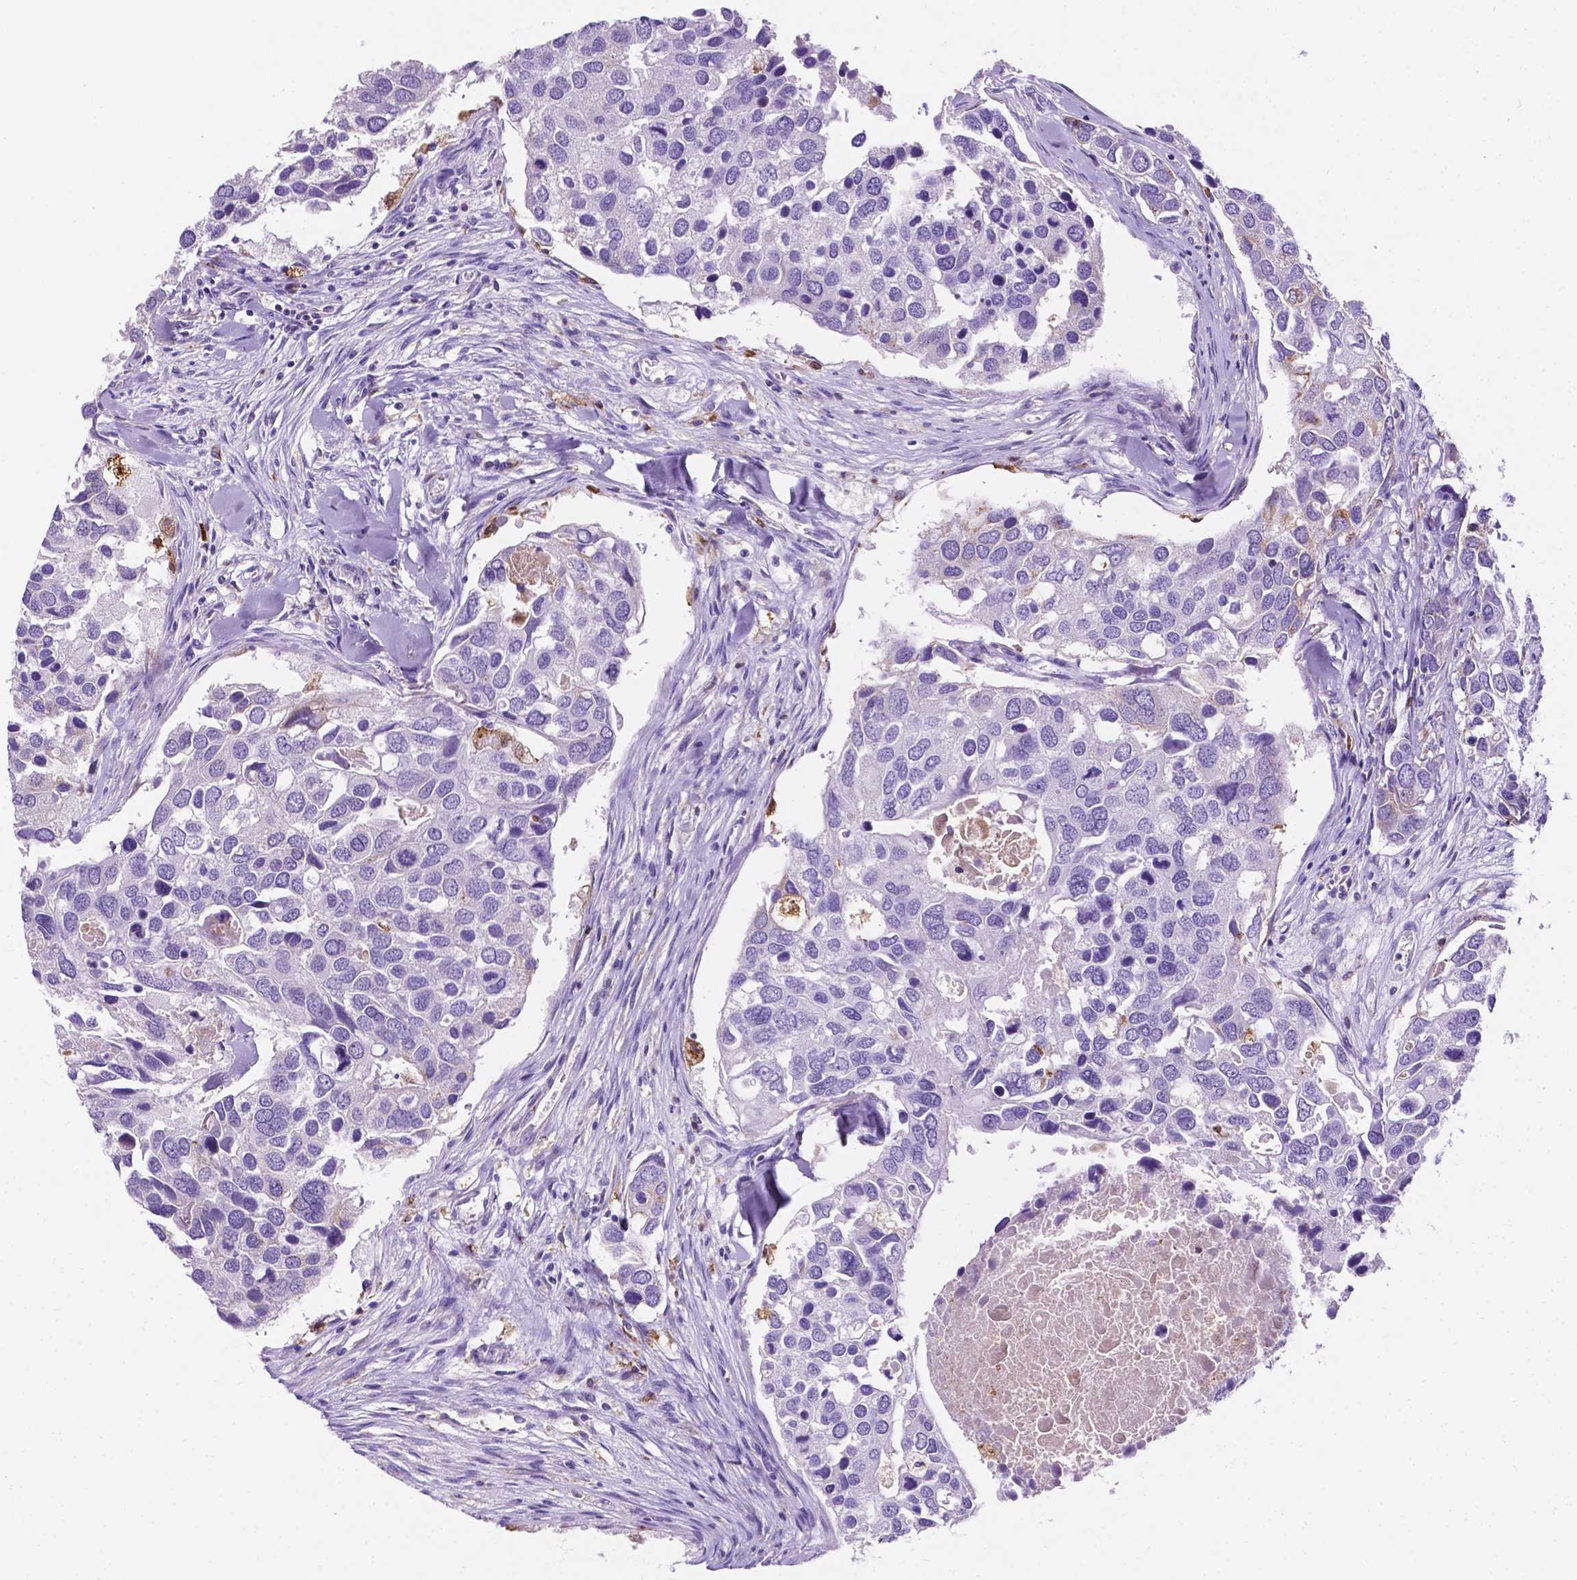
{"staining": {"intensity": "negative", "quantity": "none", "location": "none"}, "tissue": "breast cancer", "cell_type": "Tumor cells", "image_type": "cancer", "snomed": [{"axis": "morphology", "description": "Duct carcinoma"}, {"axis": "topography", "description": "Breast"}], "caption": "DAB immunohistochemical staining of breast cancer (intraductal carcinoma) shows no significant expression in tumor cells. The staining was performed using DAB (3,3'-diaminobenzidine) to visualize the protein expression in brown, while the nuclei were stained in blue with hematoxylin (Magnification: 20x).", "gene": "APOE", "patient": {"sex": "female", "age": 83}}